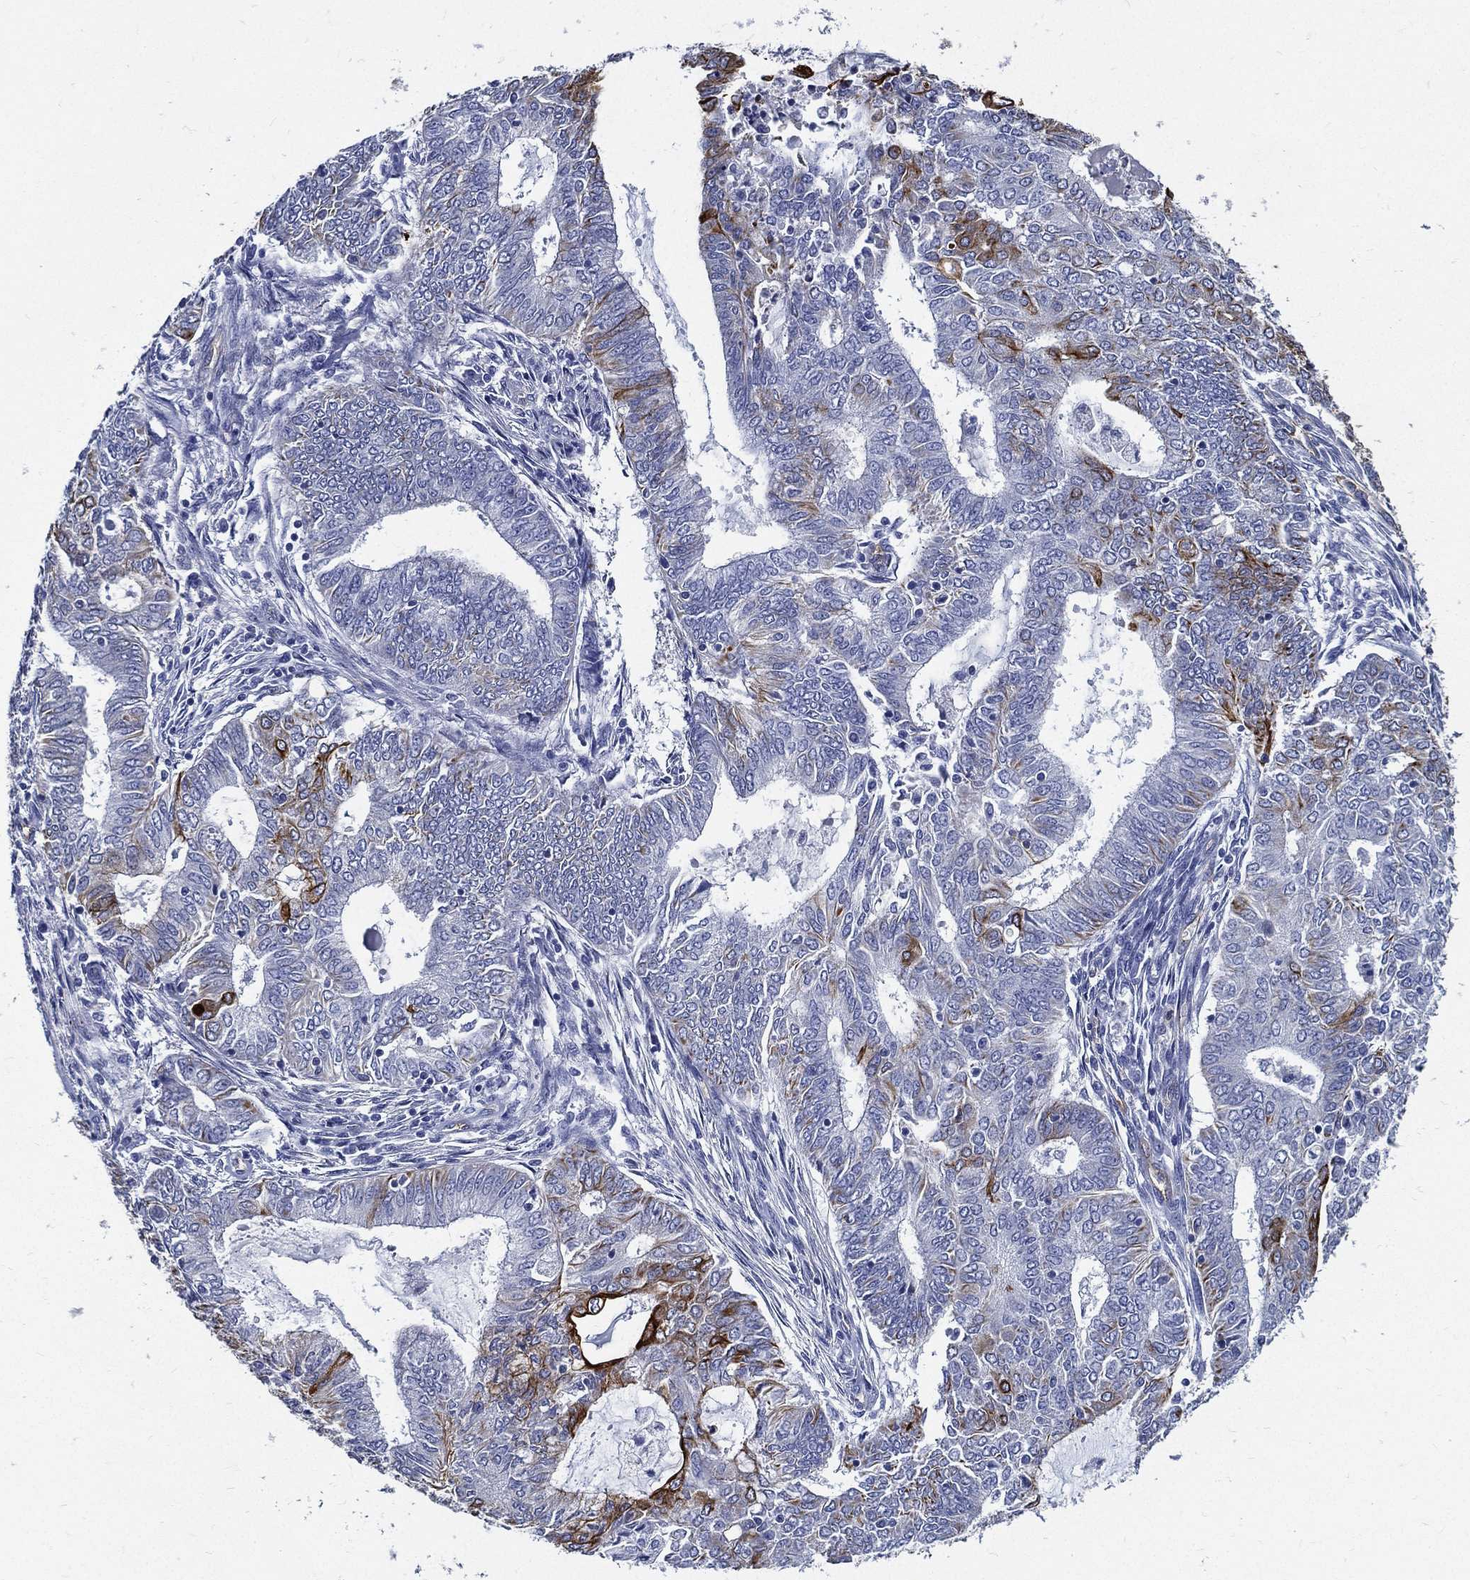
{"staining": {"intensity": "strong", "quantity": "<25%", "location": "cytoplasmic/membranous"}, "tissue": "endometrial cancer", "cell_type": "Tumor cells", "image_type": "cancer", "snomed": [{"axis": "morphology", "description": "Adenocarcinoma, NOS"}, {"axis": "topography", "description": "Endometrium"}], "caption": "A medium amount of strong cytoplasmic/membranous expression is seen in about <25% of tumor cells in endometrial cancer (adenocarcinoma) tissue. (DAB IHC with brightfield microscopy, high magnification).", "gene": "NEDD9", "patient": {"sex": "female", "age": 62}}